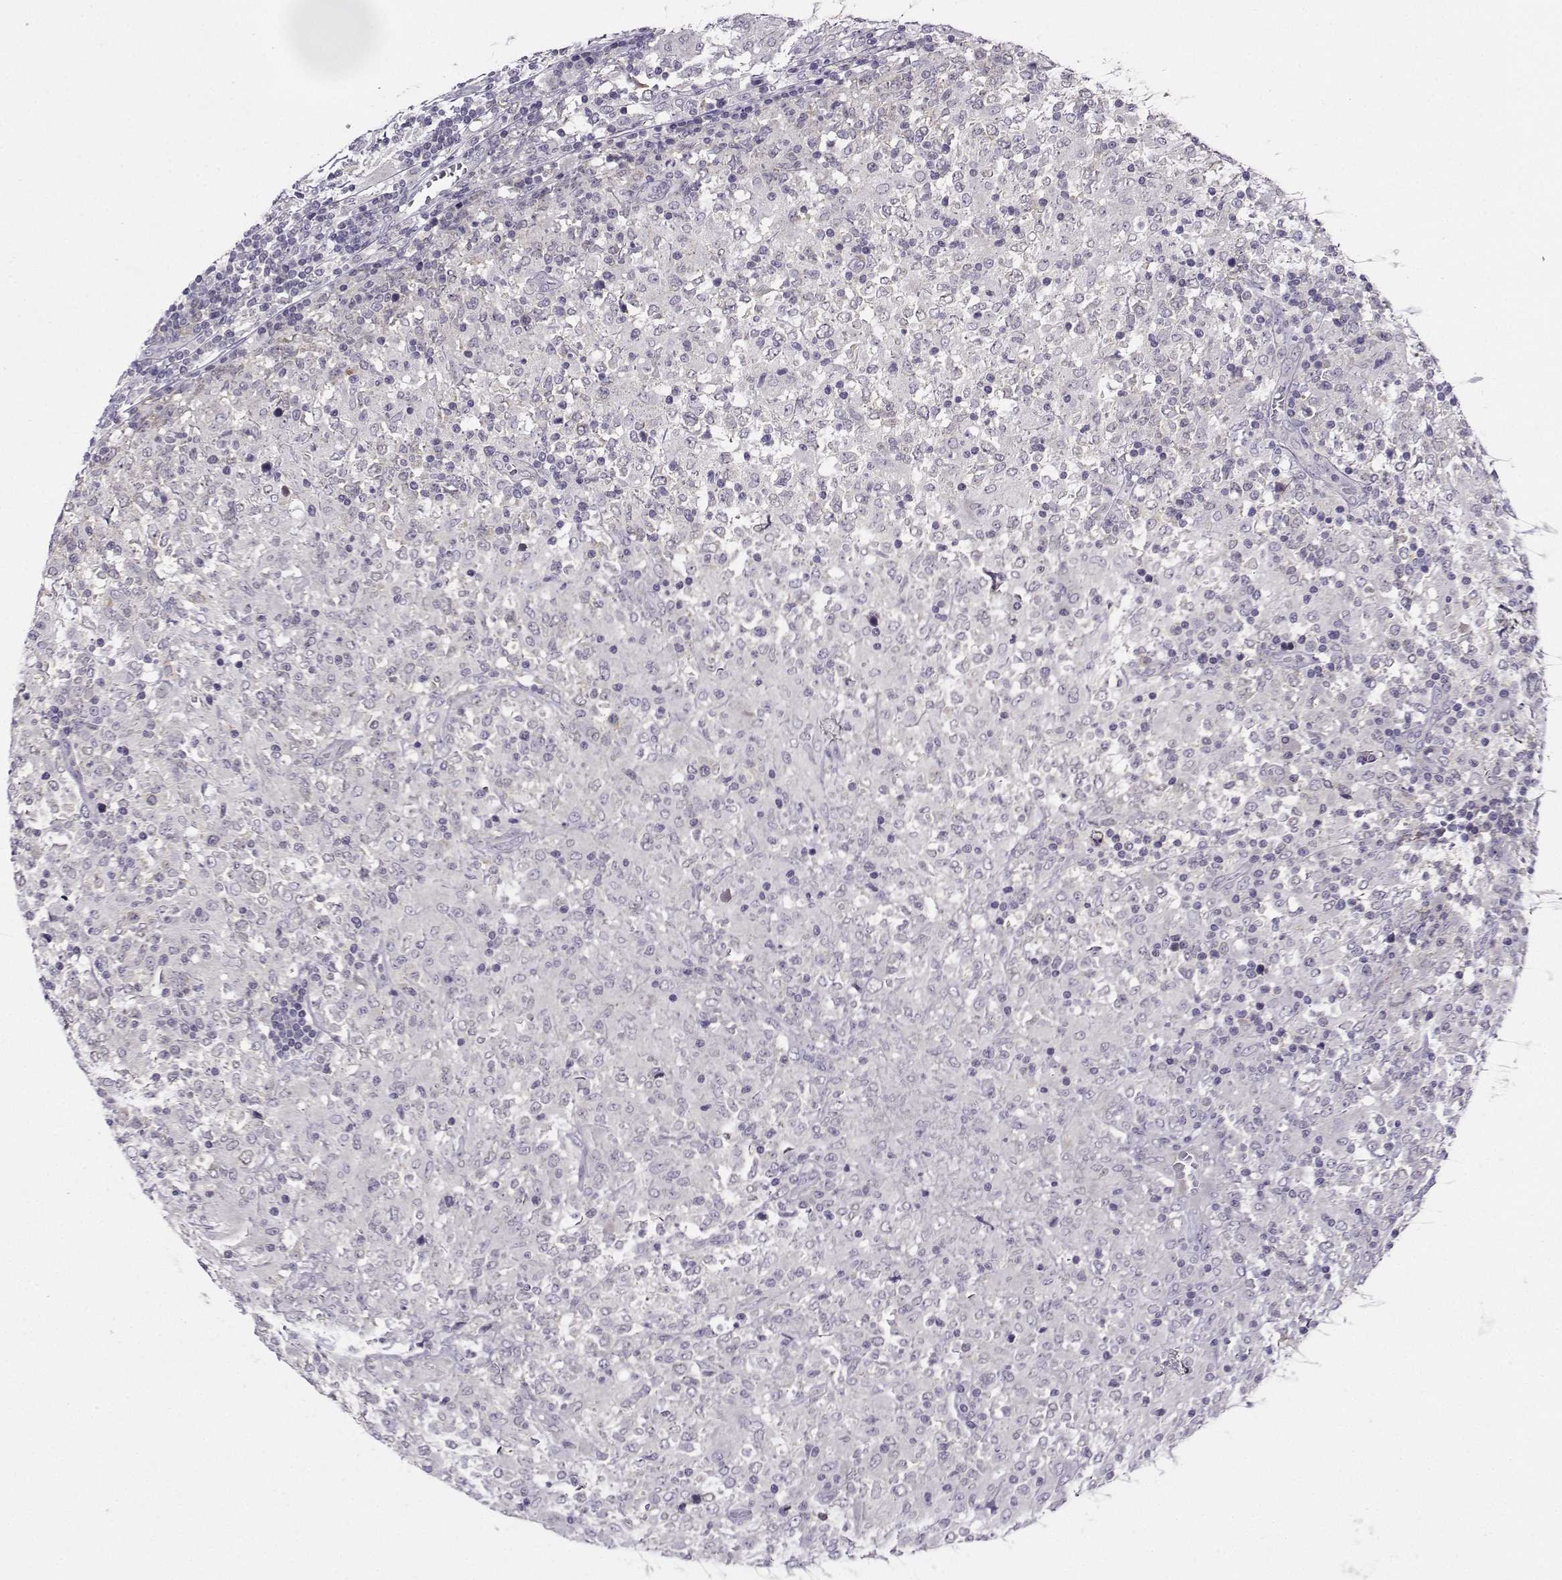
{"staining": {"intensity": "negative", "quantity": "none", "location": "none"}, "tissue": "lymphoma", "cell_type": "Tumor cells", "image_type": "cancer", "snomed": [{"axis": "morphology", "description": "Malignant lymphoma, non-Hodgkin's type, High grade"}, {"axis": "topography", "description": "Lymph node"}], "caption": "IHC photomicrograph of malignant lymphoma, non-Hodgkin's type (high-grade) stained for a protein (brown), which exhibits no positivity in tumor cells.", "gene": "DDX20", "patient": {"sex": "female", "age": 84}}